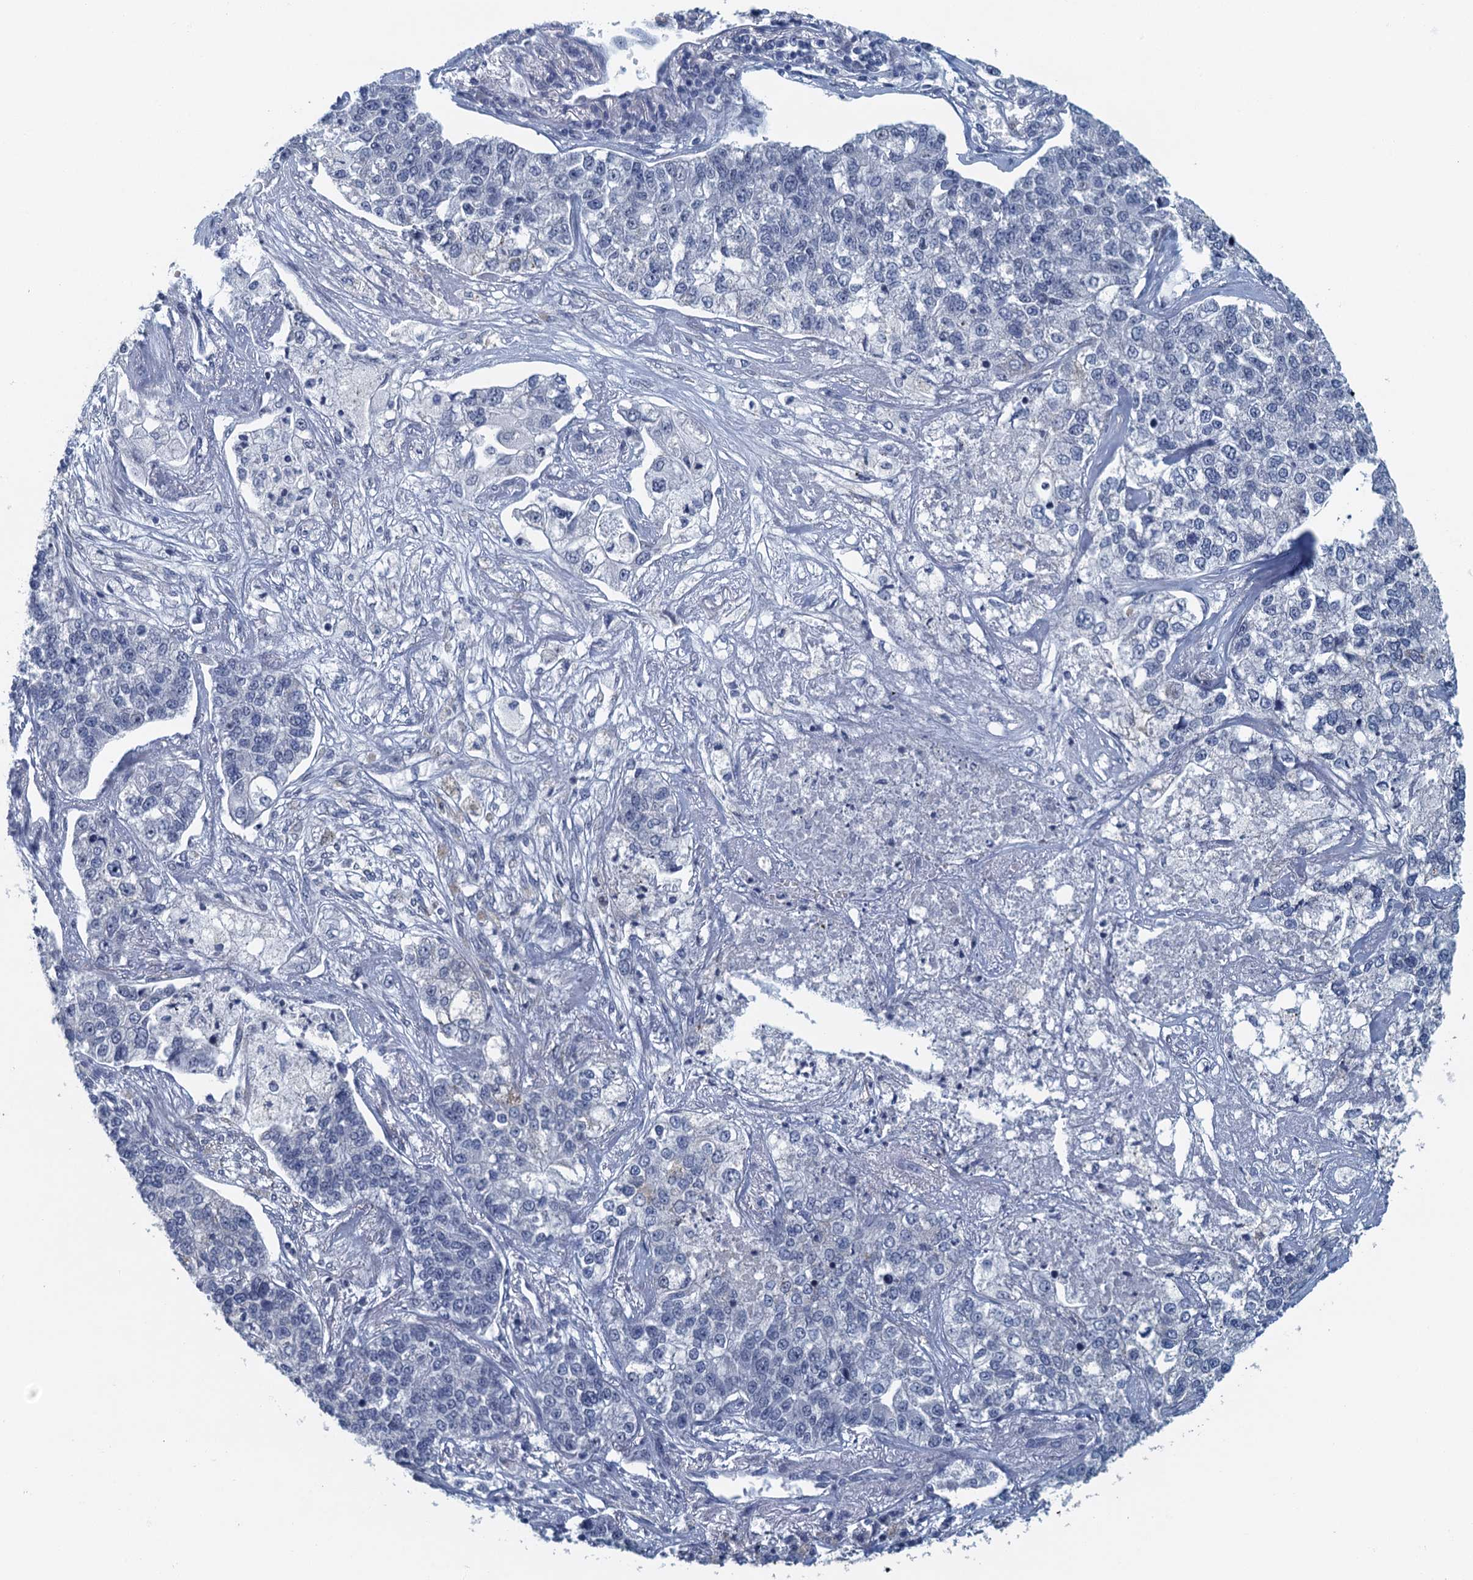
{"staining": {"intensity": "negative", "quantity": "none", "location": "none"}, "tissue": "lung cancer", "cell_type": "Tumor cells", "image_type": "cancer", "snomed": [{"axis": "morphology", "description": "Adenocarcinoma, NOS"}, {"axis": "topography", "description": "Lung"}], "caption": "Immunohistochemical staining of human lung cancer (adenocarcinoma) demonstrates no significant staining in tumor cells.", "gene": "TTLL9", "patient": {"sex": "male", "age": 49}}